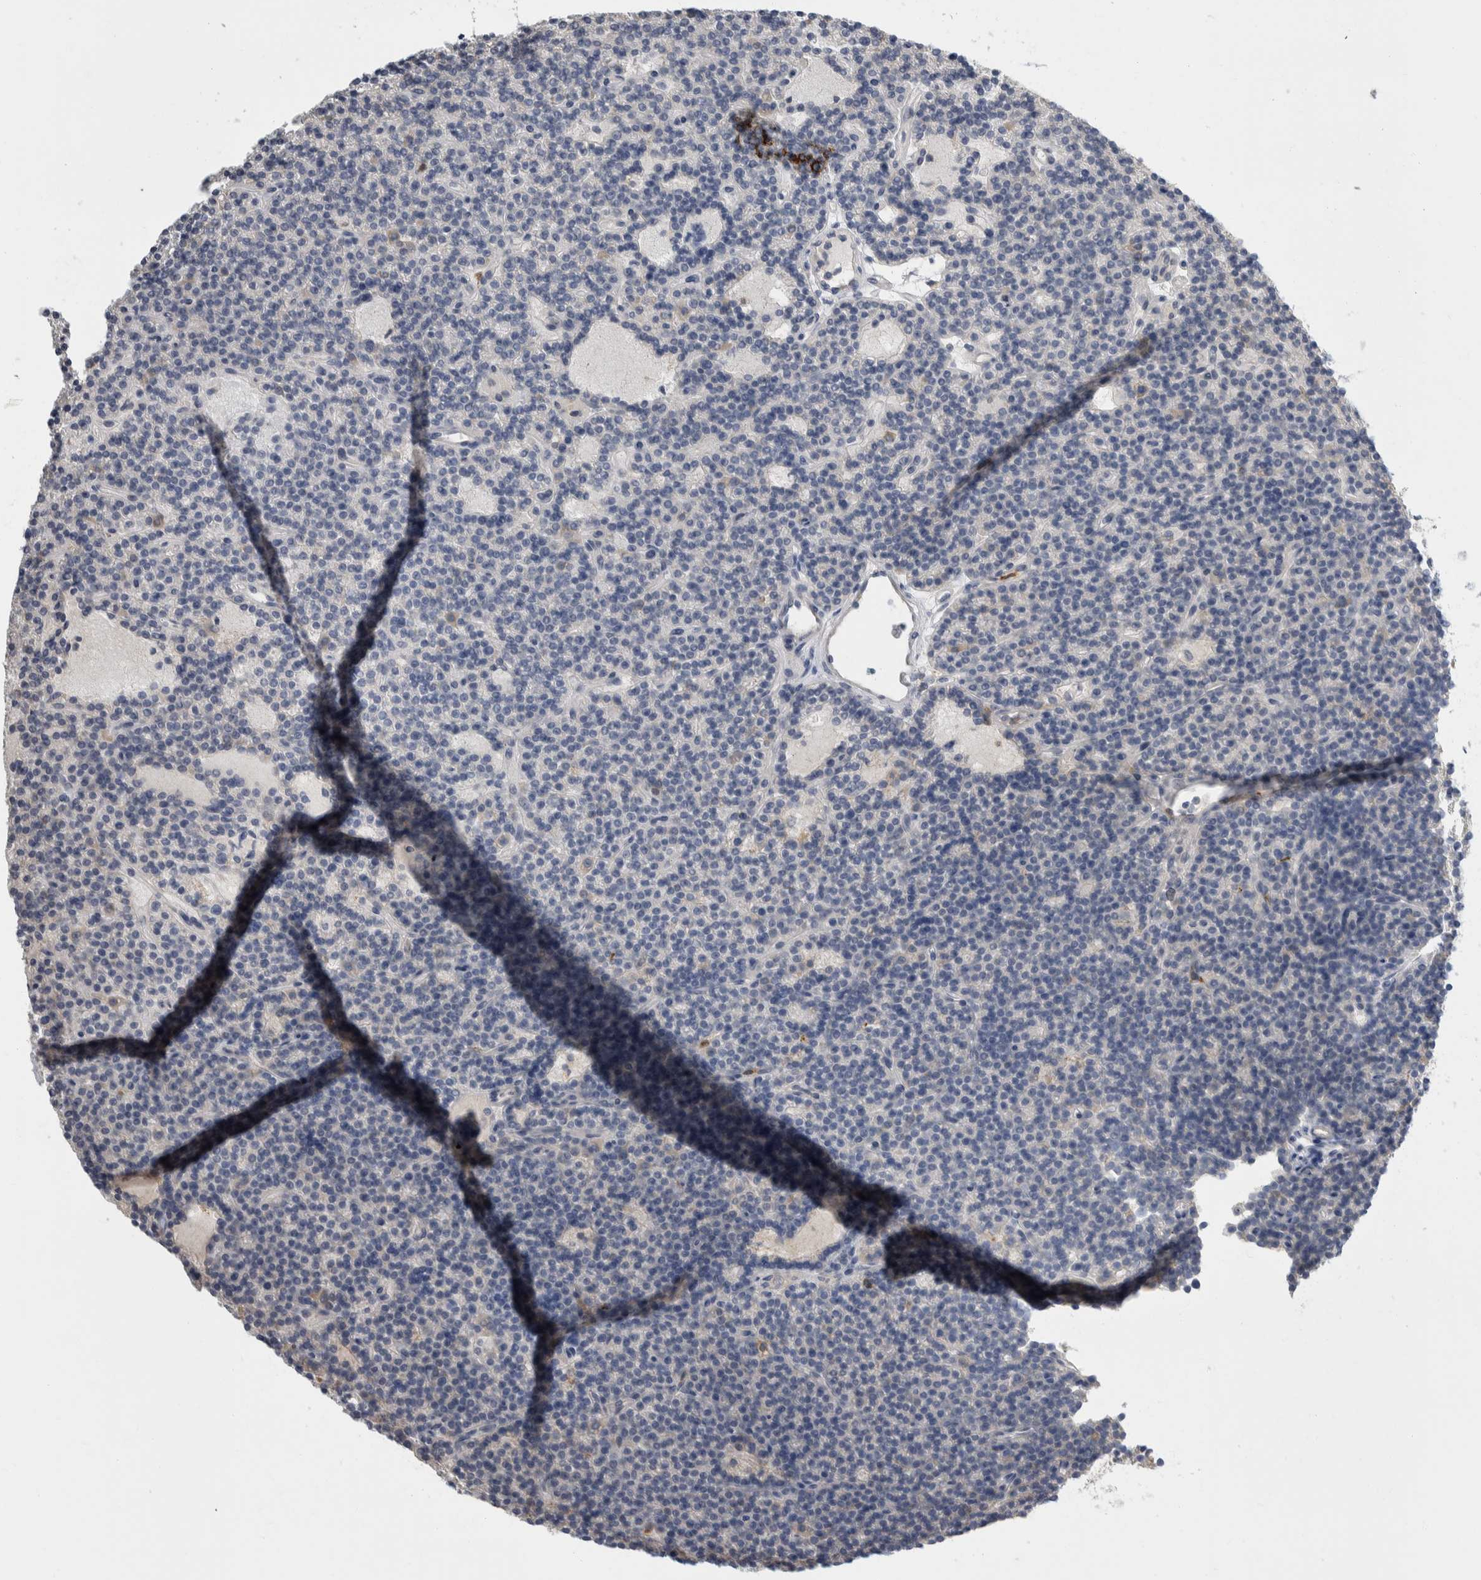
{"staining": {"intensity": "negative", "quantity": "none", "location": "none"}, "tissue": "parathyroid gland", "cell_type": "Glandular cells", "image_type": "normal", "snomed": [{"axis": "morphology", "description": "Normal tissue, NOS"}, {"axis": "topography", "description": "Parathyroid gland"}], "caption": "DAB (3,3'-diaminobenzidine) immunohistochemical staining of unremarkable human parathyroid gland reveals no significant positivity in glandular cells.", "gene": "CEP295NL", "patient": {"sex": "male", "age": 75}}